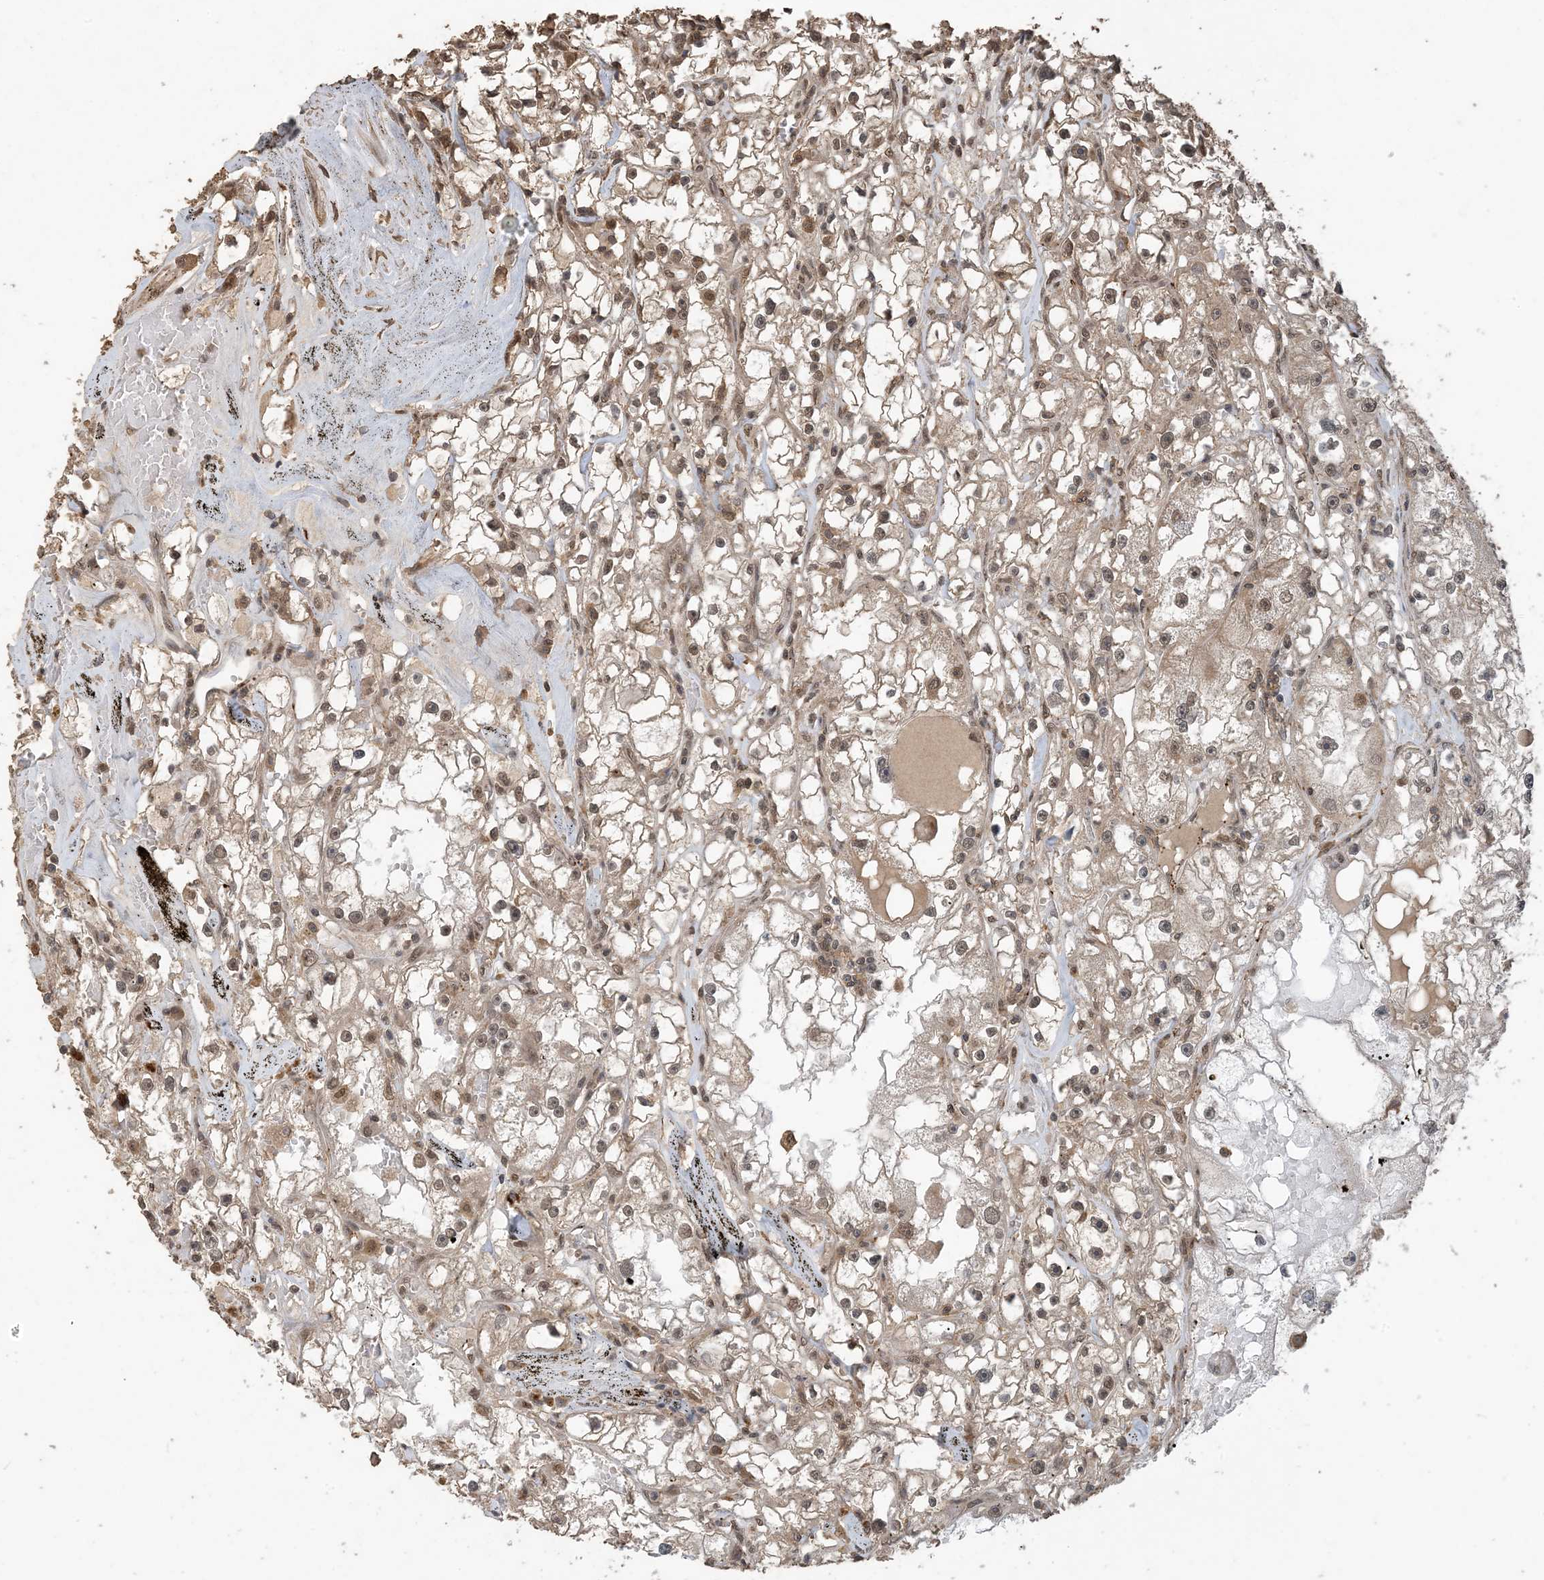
{"staining": {"intensity": "moderate", "quantity": "25%-75%", "location": "nuclear"}, "tissue": "renal cancer", "cell_type": "Tumor cells", "image_type": "cancer", "snomed": [{"axis": "morphology", "description": "Adenocarcinoma, NOS"}, {"axis": "topography", "description": "Kidney"}], "caption": "Renal adenocarcinoma was stained to show a protein in brown. There is medium levels of moderate nuclear positivity in approximately 25%-75% of tumor cells.", "gene": "ZC3H12A", "patient": {"sex": "male", "age": 56}}